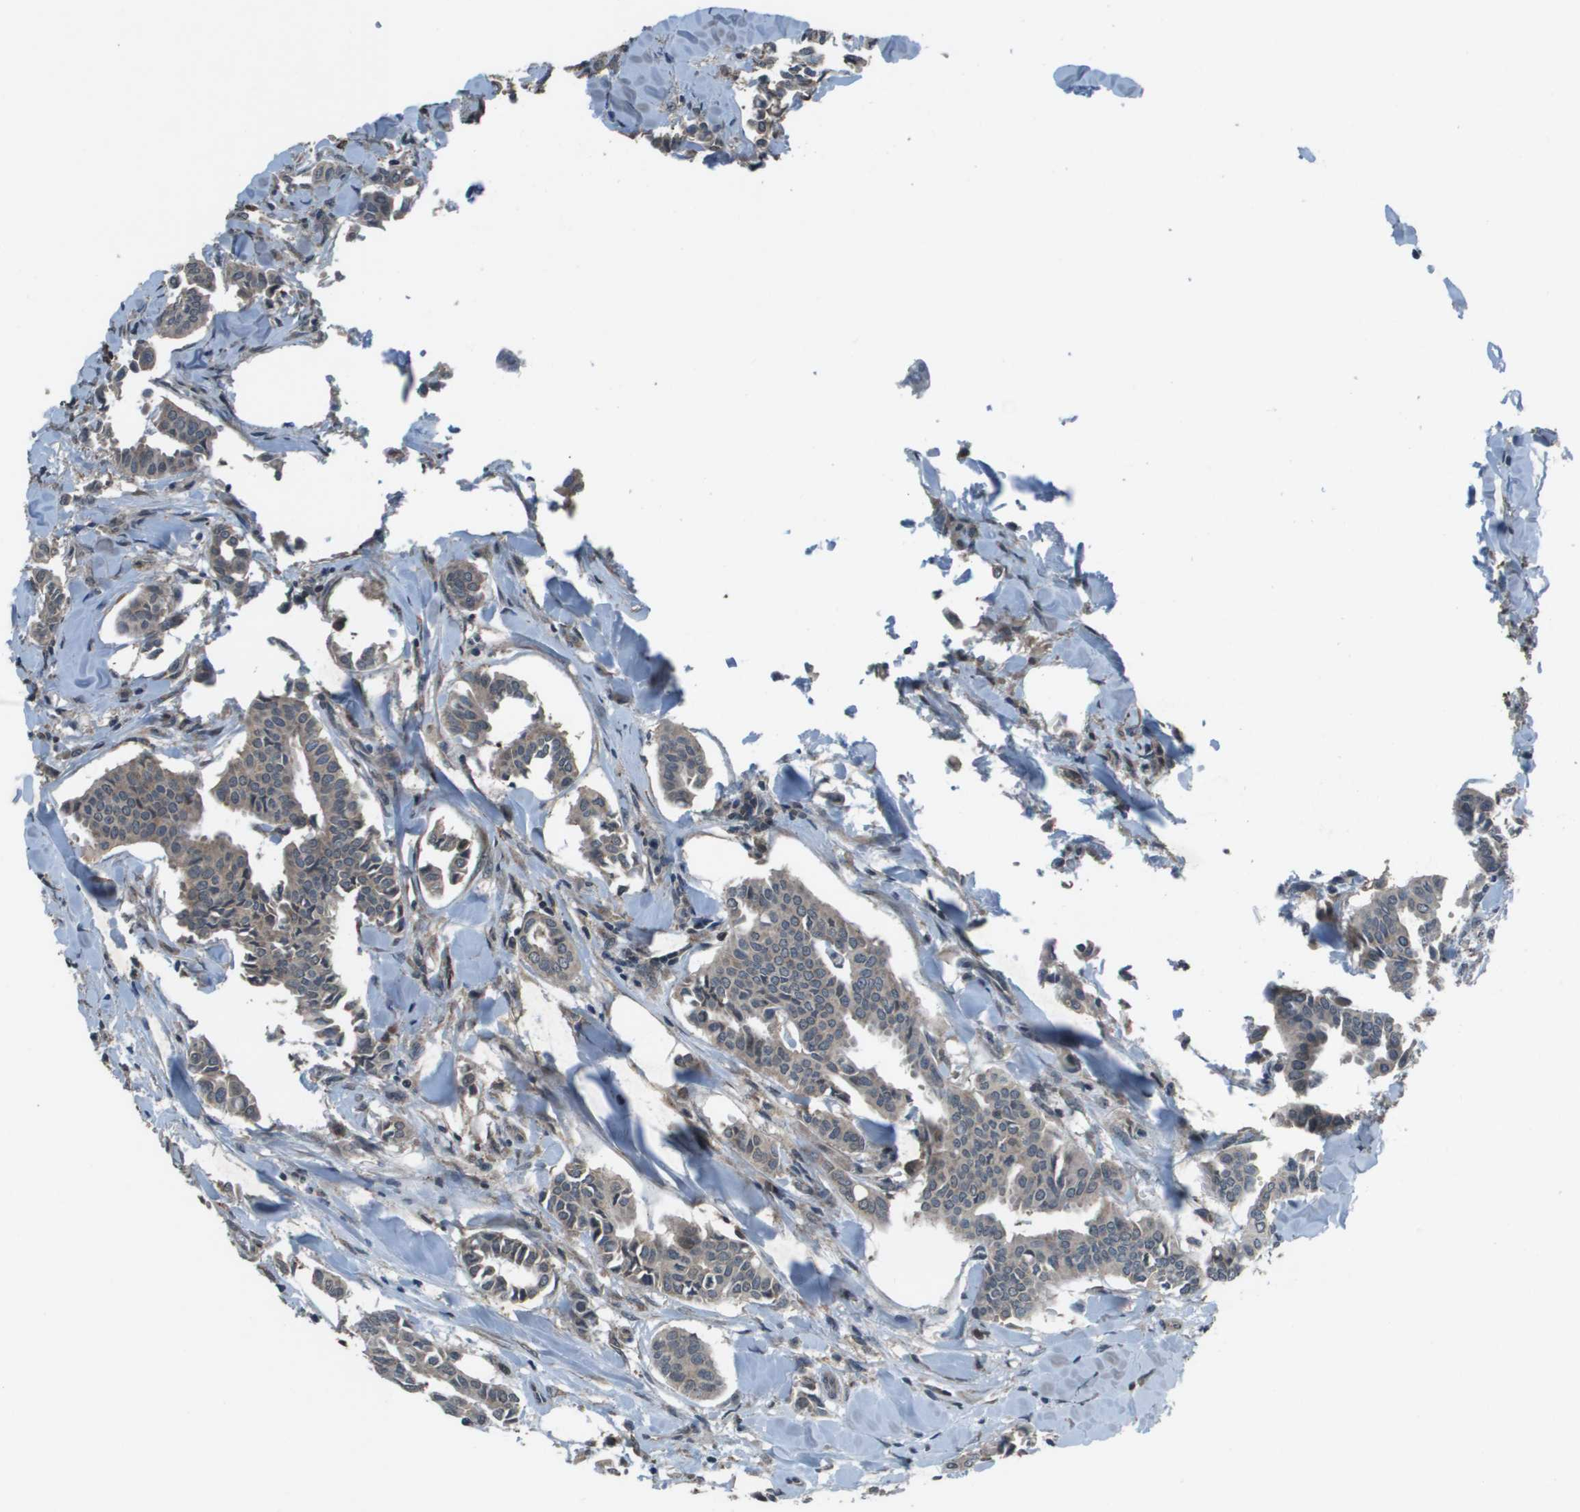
{"staining": {"intensity": "weak", "quantity": "<25%", "location": "cytoplasmic/membranous"}, "tissue": "head and neck cancer", "cell_type": "Tumor cells", "image_type": "cancer", "snomed": [{"axis": "morphology", "description": "Adenocarcinoma, NOS"}, {"axis": "topography", "description": "Salivary gland"}, {"axis": "topography", "description": "Head-Neck"}], "caption": "IHC of head and neck cancer demonstrates no staining in tumor cells. (DAB (3,3'-diaminobenzidine) immunohistochemistry (IHC) visualized using brightfield microscopy, high magnification).", "gene": "GOSR2", "patient": {"sex": "female", "age": 59}}